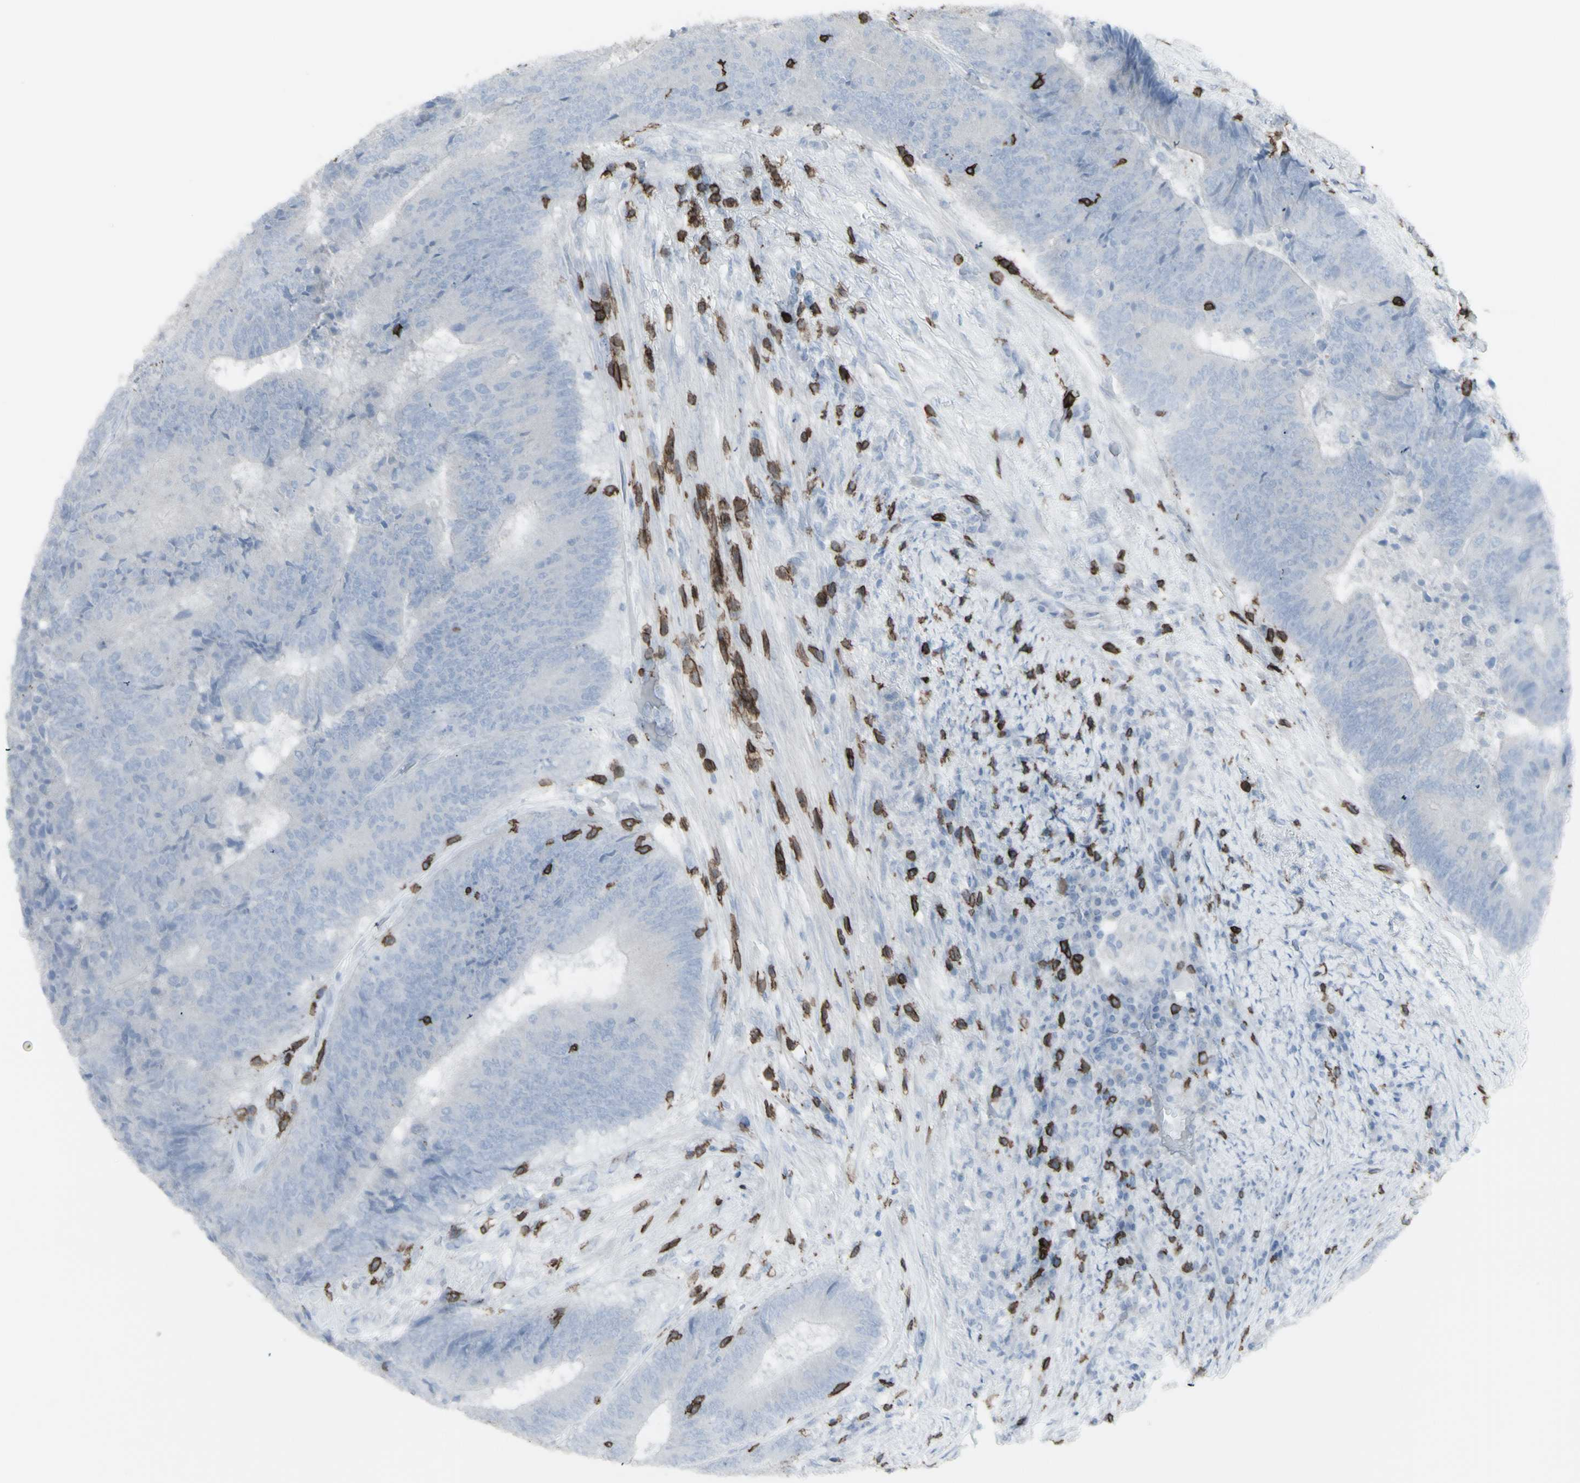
{"staining": {"intensity": "negative", "quantity": "none", "location": "none"}, "tissue": "colorectal cancer", "cell_type": "Tumor cells", "image_type": "cancer", "snomed": [{"axis": "morphology", "description": "Adenocarcinoma, NOS"}, {"axis": "topography", "description": "Rectum"}], "caption": "Tumor cells show no significant expression in colorectal cancer (adenocarcinoma).", "gene": "CD247", "patient": {"sex": "male", "age": 72}}